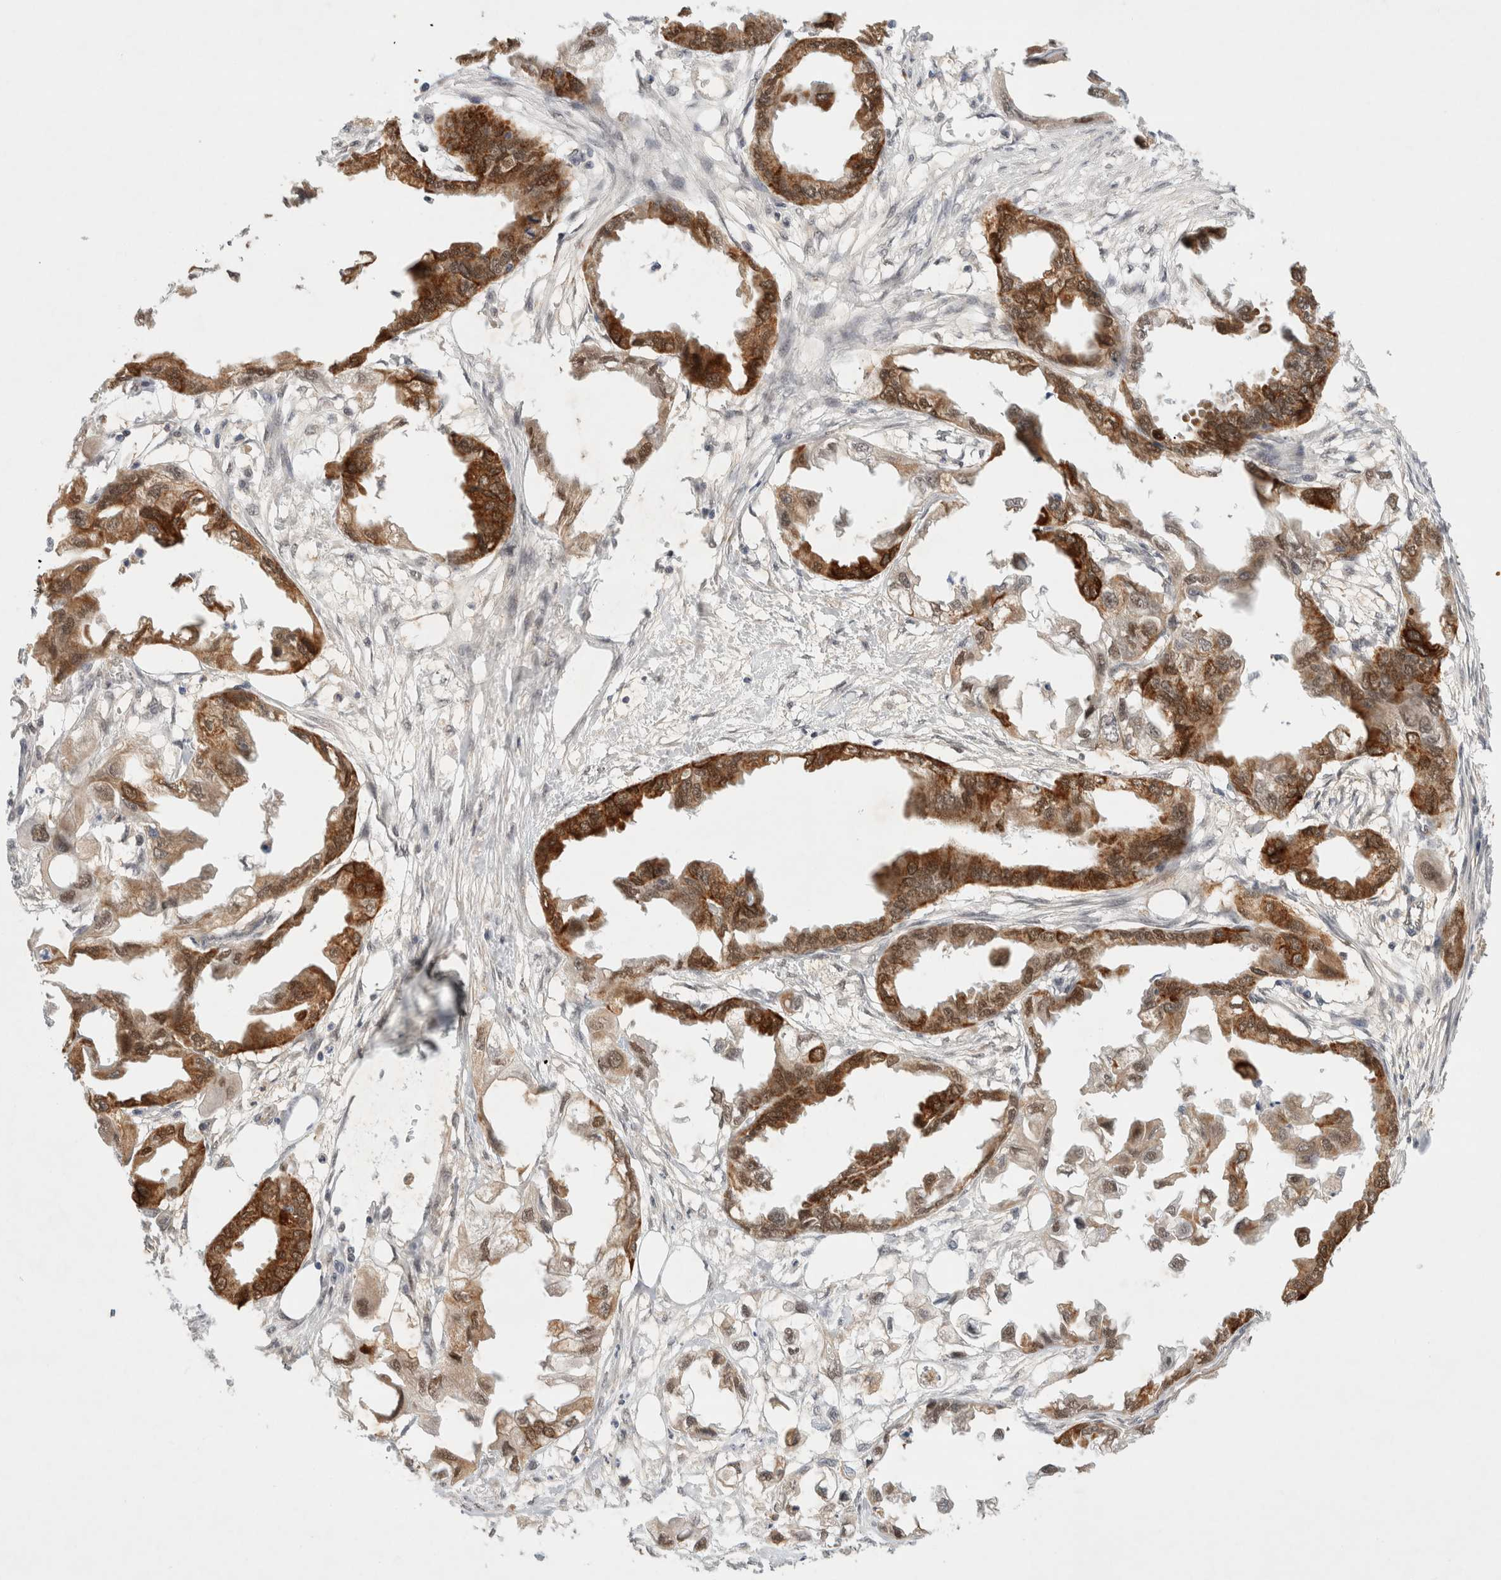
{"staining": {"intensity": "strong", "quantity": ">75%", "location": "cytoplasmic/membranous,nuclear"}, "tissue": "endometrial cancer", "cell_type": "Tumor cells", "image_type": "cancer", "snomed": [{"axis": "morphology", "description": "Adenocarcinoma, NOS"}, {"axis": "morphology", "description": "Adenocarcinoma, metastatic, NOS"}, {"axis": "topography", "description": "Adipose tissue"}, {"axis": "topography", "description": "Endometrium"}], "caption": "Immunohistochemical staining of endometrial cancer exhibits strong cytoplasmic/membranous and nuclear protein staining in about >75% of tumor cells. The staining was performed using DAB (3,3'-diaminobenzidine) to visualize the protein expression in brown, while the nuclei were stained in blue with hematoxylin (Magnification: 20x).", "gene": "GTF2I", "patient": {"sex": "female", "age": 67}}